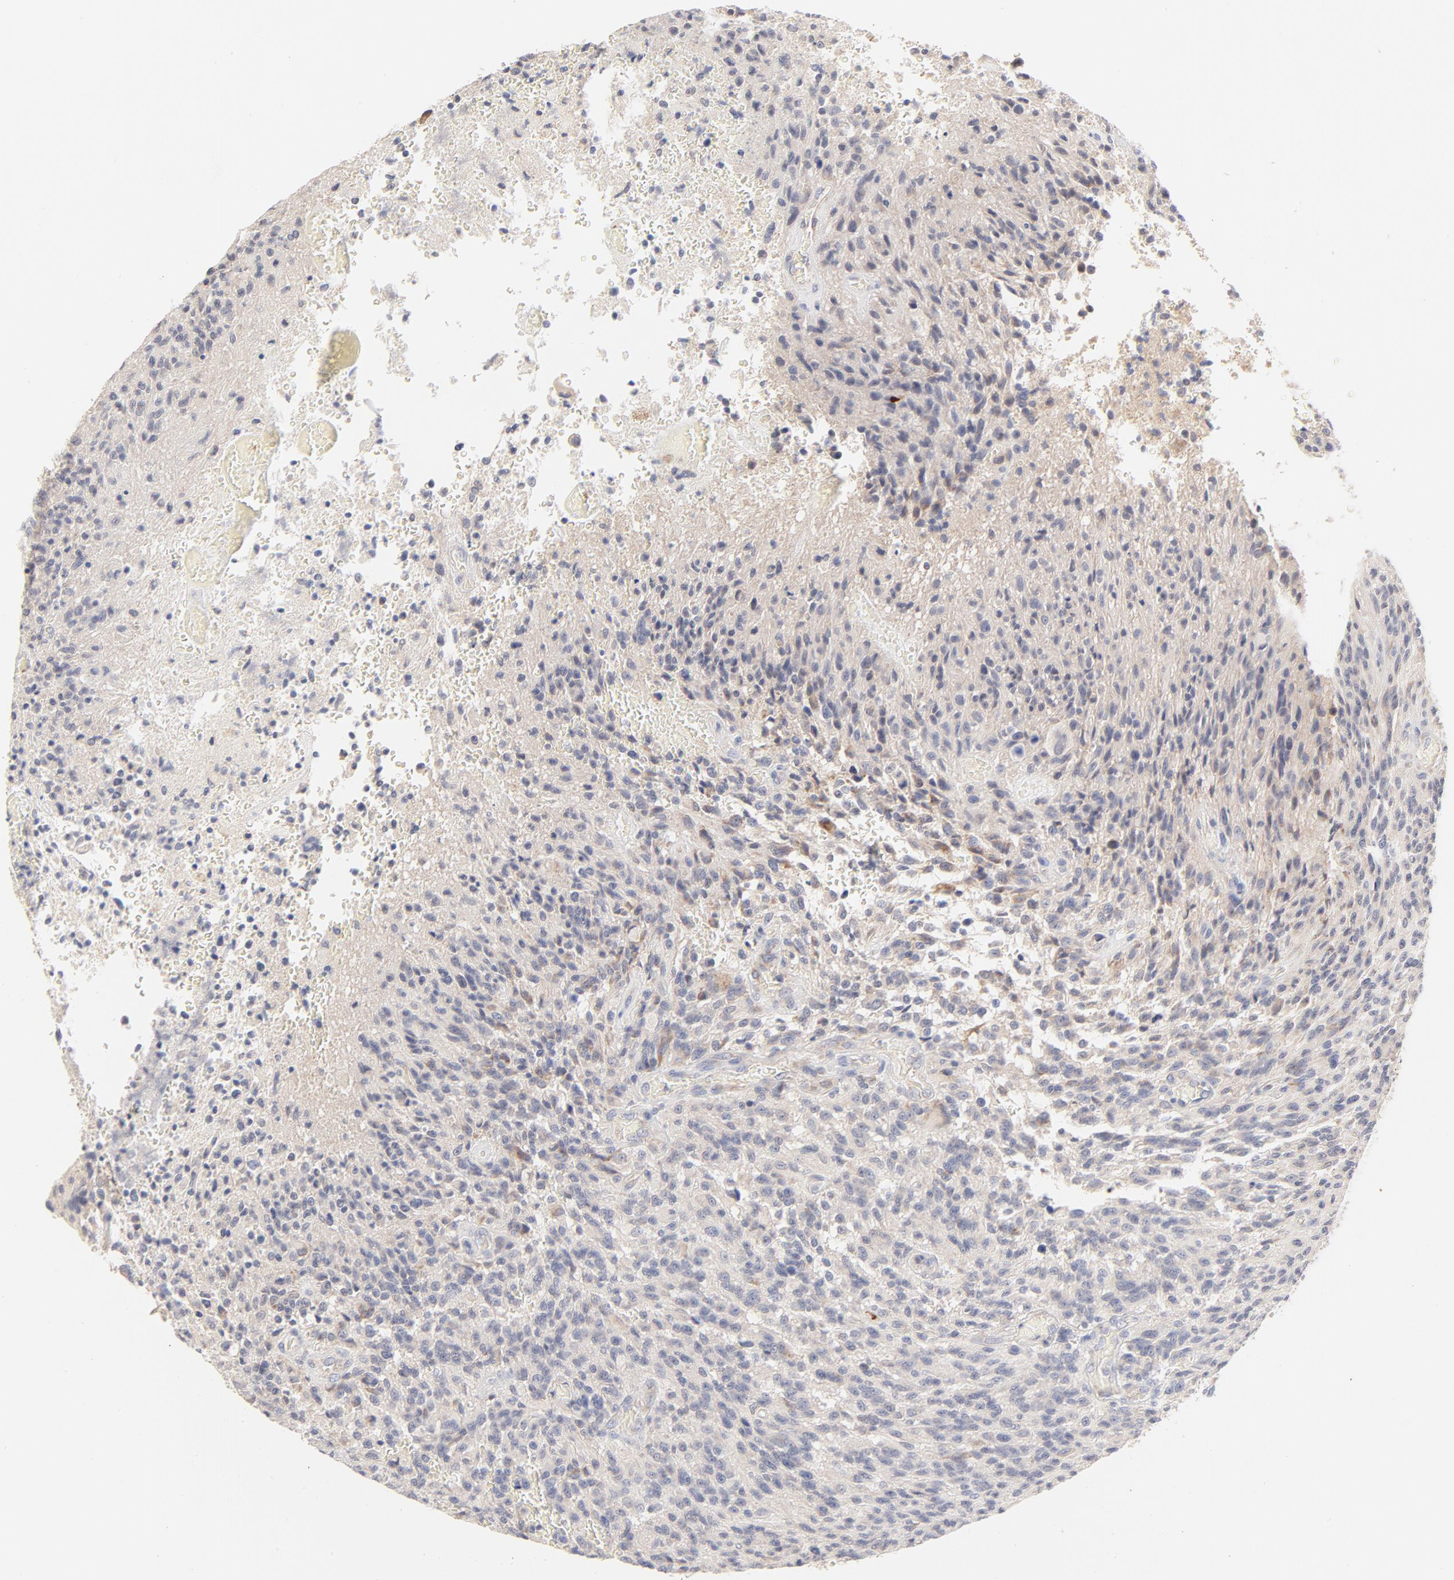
{"staining": {"intensity": "negative", "quantity": "none", "location": "none"}, "tissue": "glioma", "cell_type": "Tumor cells", "image_type": "cancer", "snomed": [{"axis": "morphology", "description": "Normal tissue, NOS"}, {"axis": "morphology", "description": "Glioma, malignant, High grade"}, {"axis": "topography", "description": "Cerebral cortex"}], "caption": "High power microscopy image of an IHC micrograph of glioma, revealing no significant expression in tumor cells.", "gene": "MTERF2", "patient": {"sex": "male", "age": 56}}